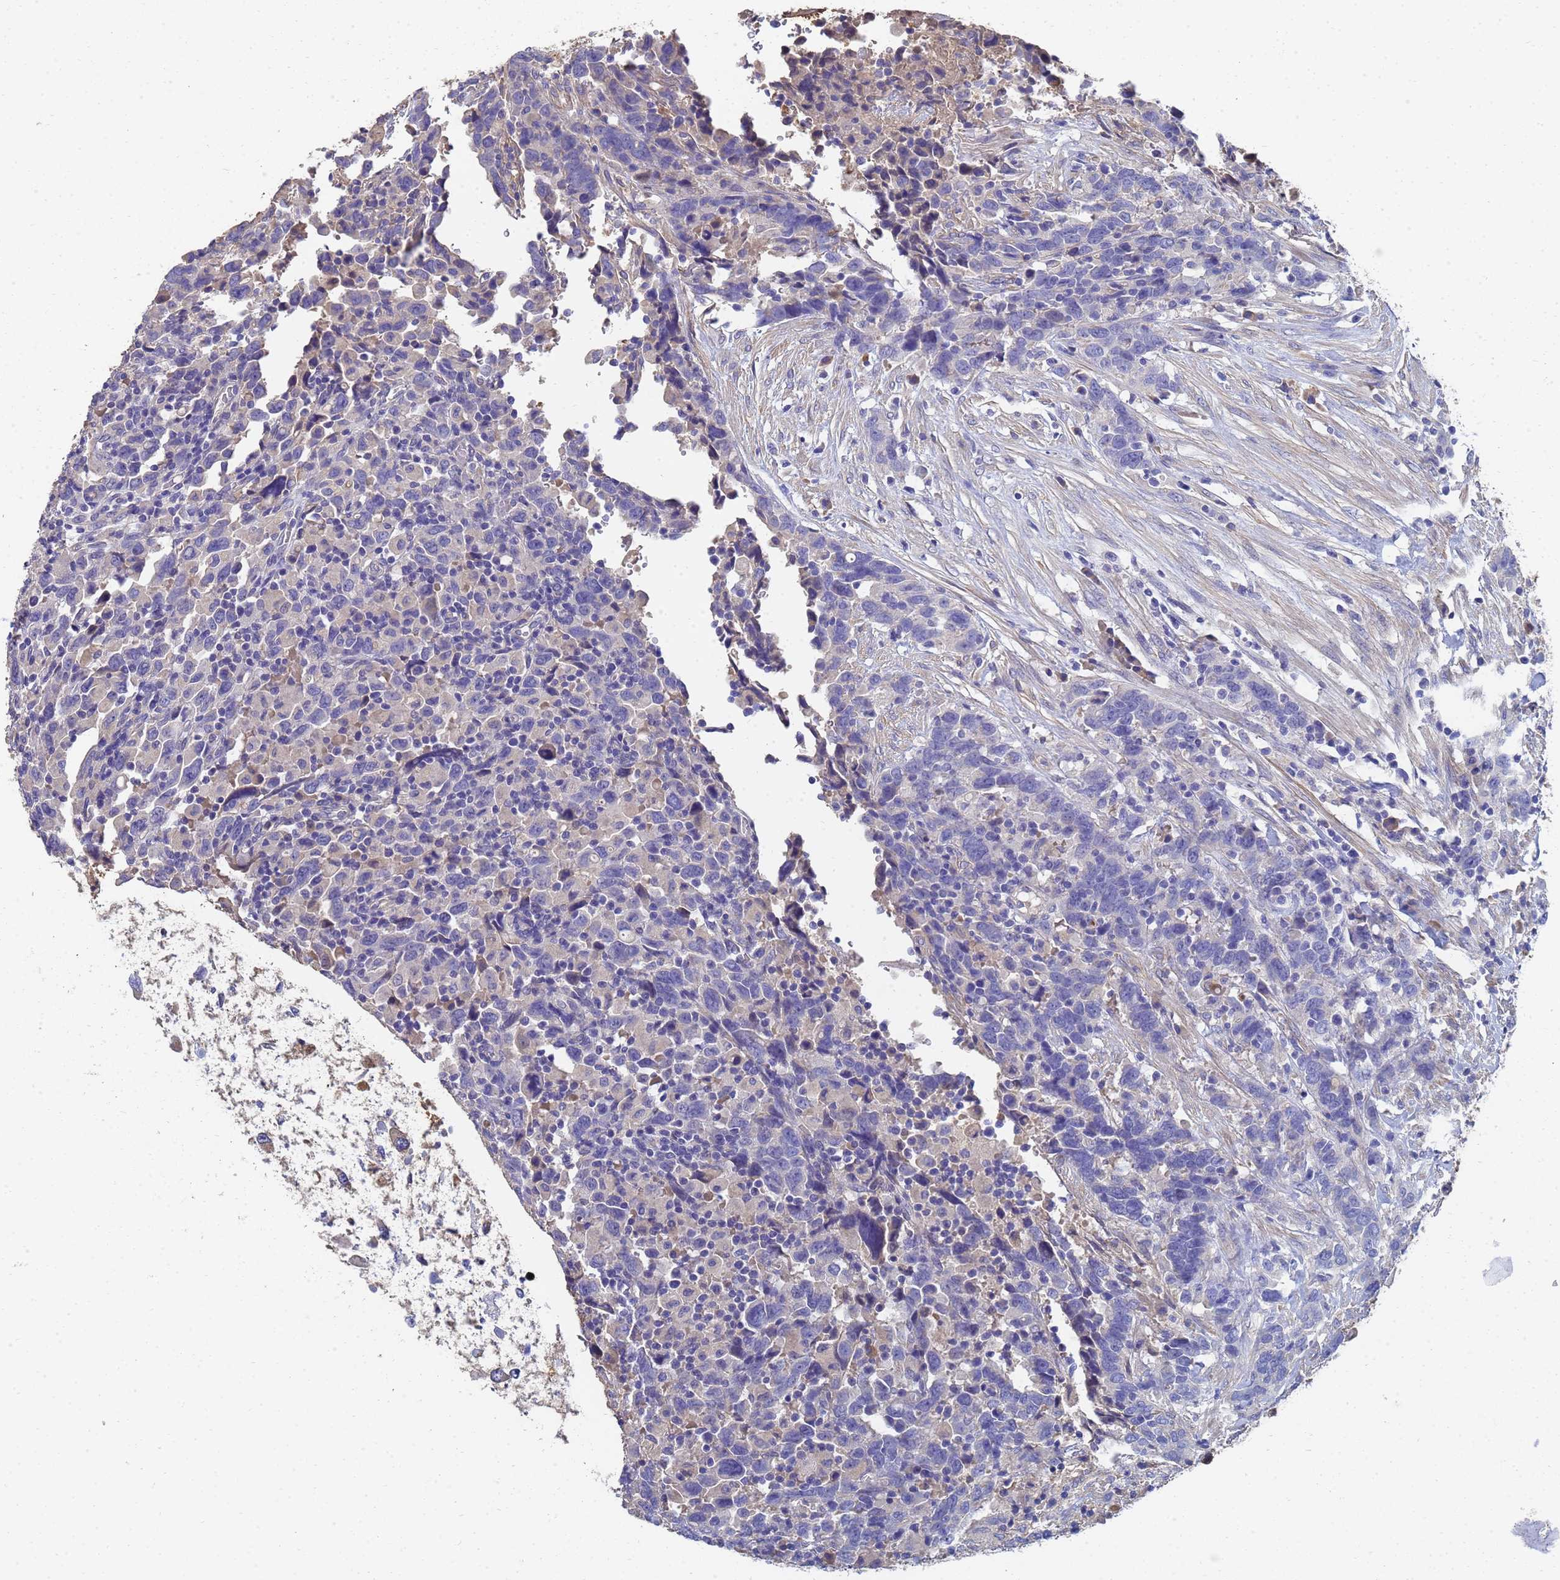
{"staining": {"intensity": "negative", "quantity": "none", "location": "none"}, "tissue": "urothelial cancer", "cell_type": "Tumor cells", "image_type": "cancer", "snomed": [{"axis": "morphology", "description": "Urothelial carcinoma, High grade"}, {"axis": "topography", "description": "Urinary bladder"}], "caption": "The IHC histopathology image has no significant expression in tumor cells of urothelial cancer tissue. (Stains: DAB immunohistochemistry with hematoxylin counter stain, Microscopy: brightfield microscopy at high magnification).", "gene": "LBX2", "patient": {"sex": "male", "age": 61}}